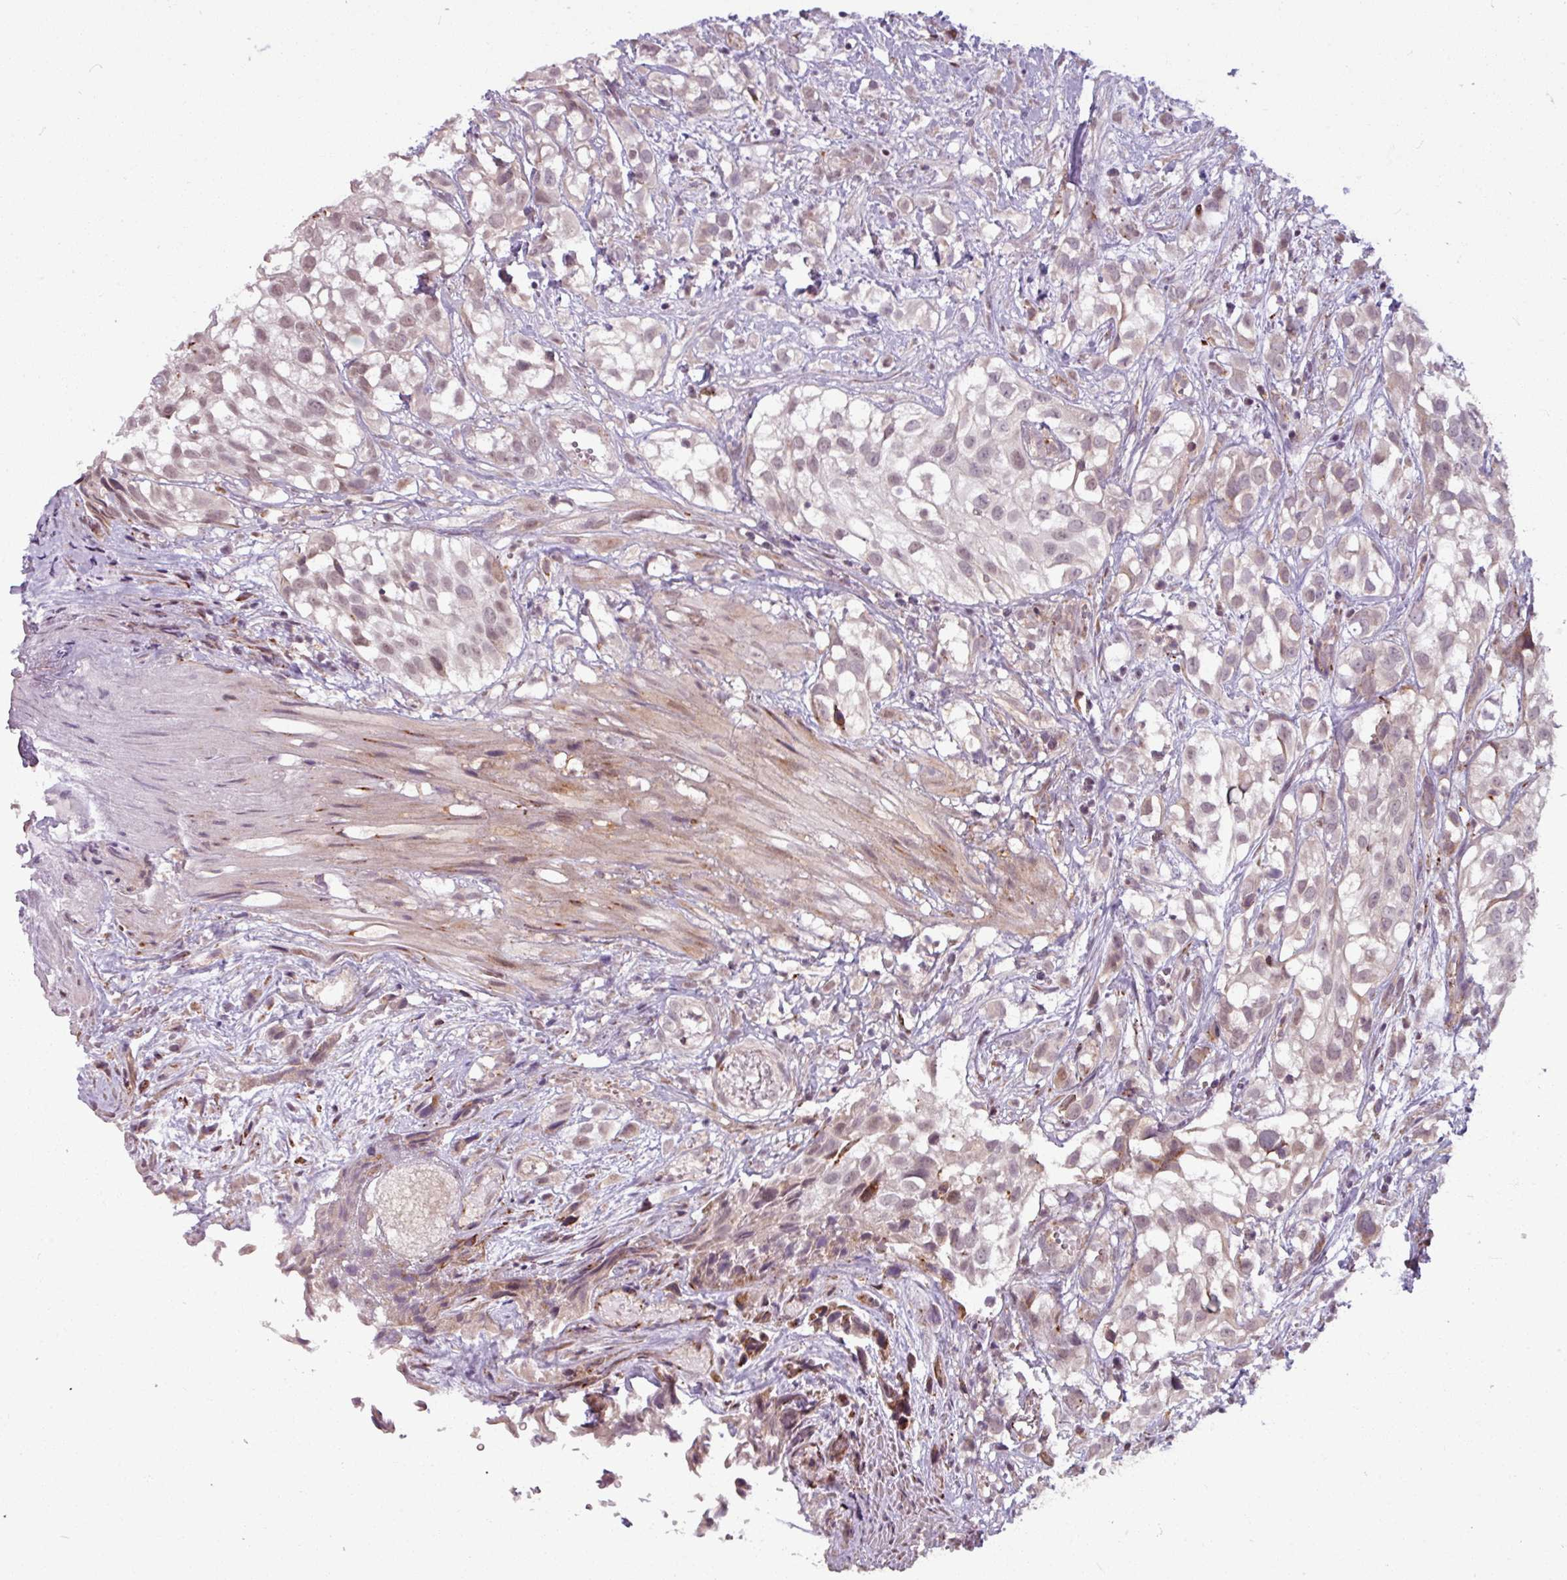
{"staining": {"intensity": "weak", "quantity": "25%-75%", "location": "nuclear"}, "tissue": "urothelial cancer", "cell_type": "Tumor cells", "image_type": "cancer", "snomed": [{"axis": "morphology", "description": "Urothelial carcinoma, High grade"}, {"axis": "topography", "description": "Urinary bladder"}], "caption": "Immunohistochemistry staining of urothelial carcinoma (high-grade), which demonstrates low levels of weak nuclear positivity in approximately 25%-75% of tumor cells indicating weak nuclear protein positivity. The staining was performed using DAB (brown) for protein detection and nuclei were counterstained in hematoxylin (blue).", "gene": "MAGT1", "patient": {"sex": "male", "age": 56}}